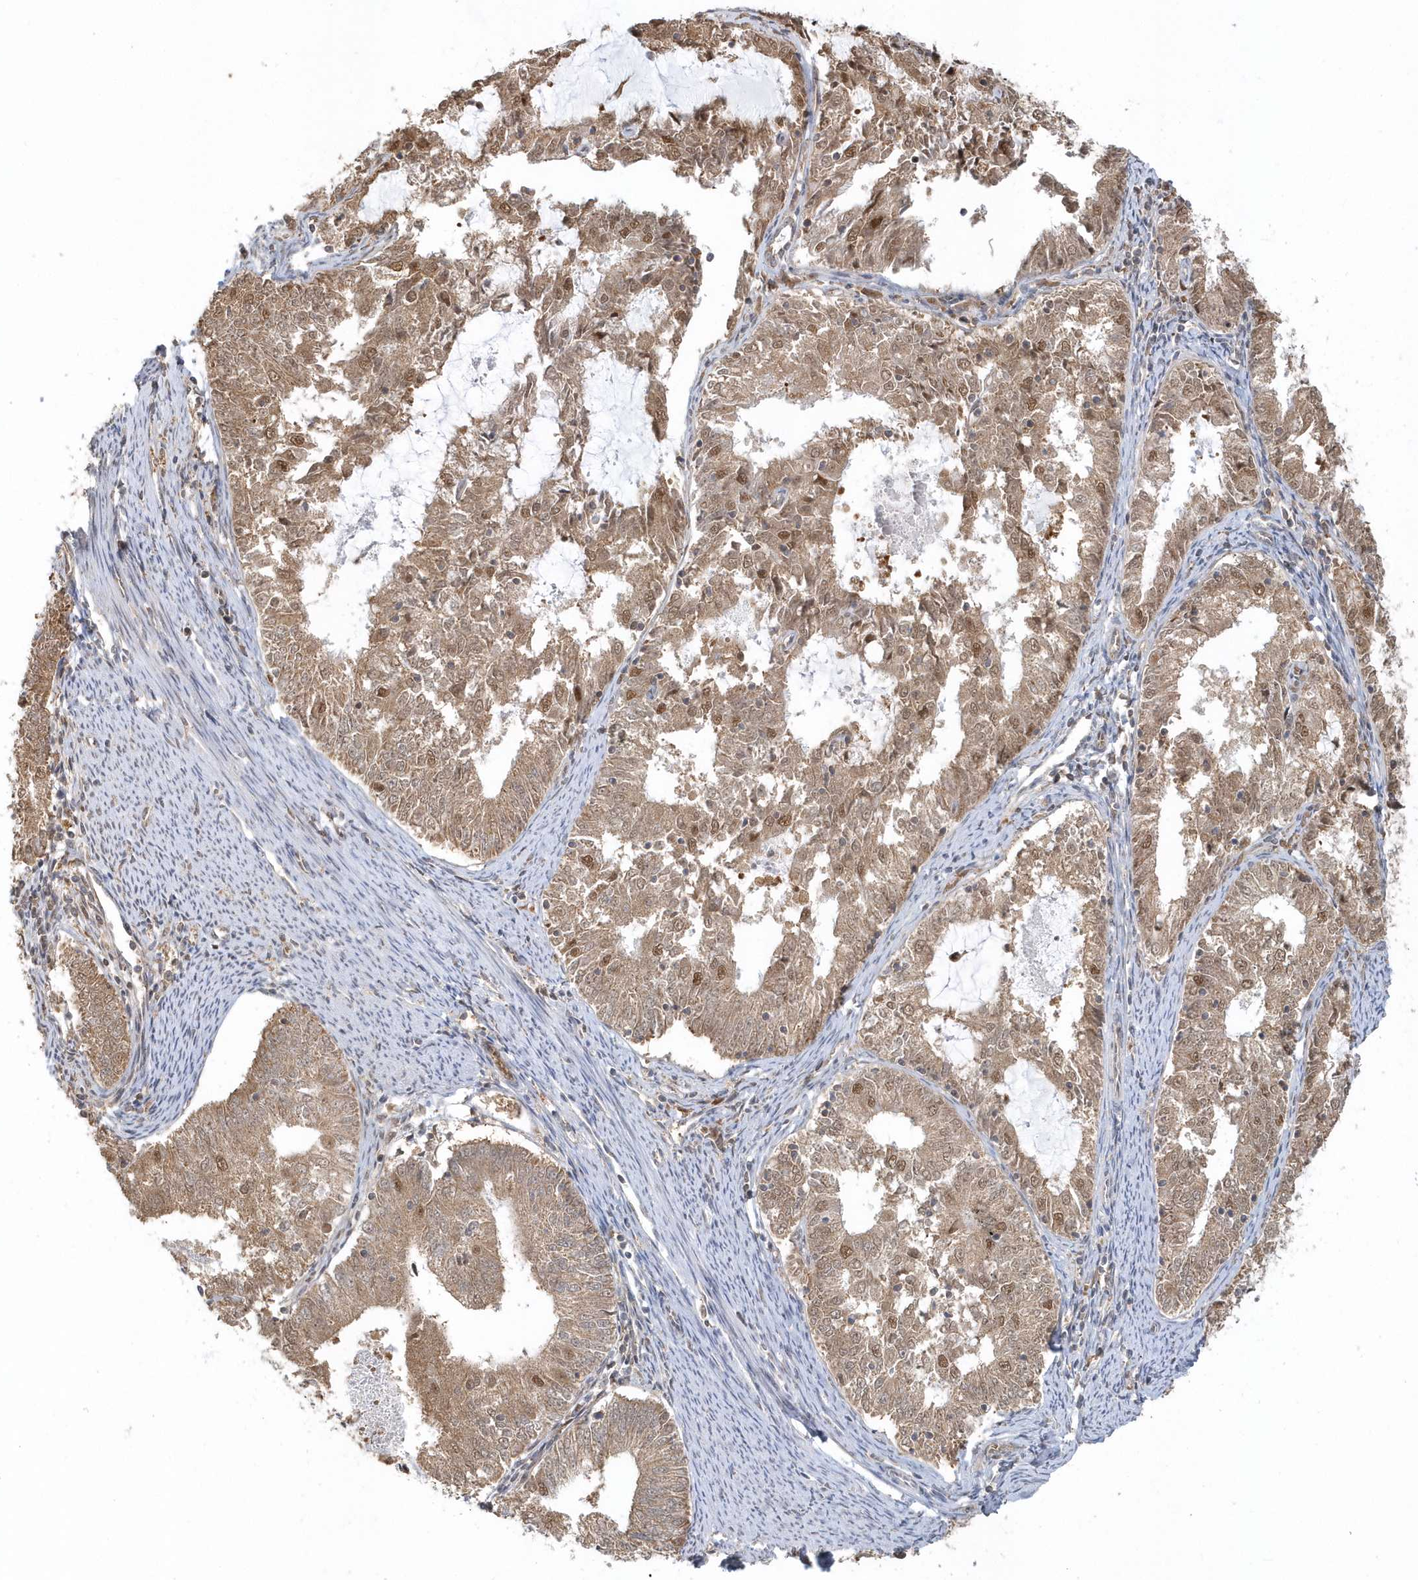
{"staining": {"intensity": "moderate", "quantity": ">75%", "location": "cytoplasmic/membranous,nuclear"}, "tissue": "endometrial cancer", "cell_type": "Tumor cells", "image_type": "cancer", "snomed": [{"axis": "morphology", "description": "Adenocarcinoma, NOS"}, {"axis": "topography", "description": "Endometrium"}], "caption": "IHC (DAB) staining of human adenocarcinoma (endometrial) displays moderate cytoplasmic/membranous and nuclear protein expression in approximately >75% of tumor cells.", "gene": "PSMD6", "patient": {"sex": "female", "age": 57}}